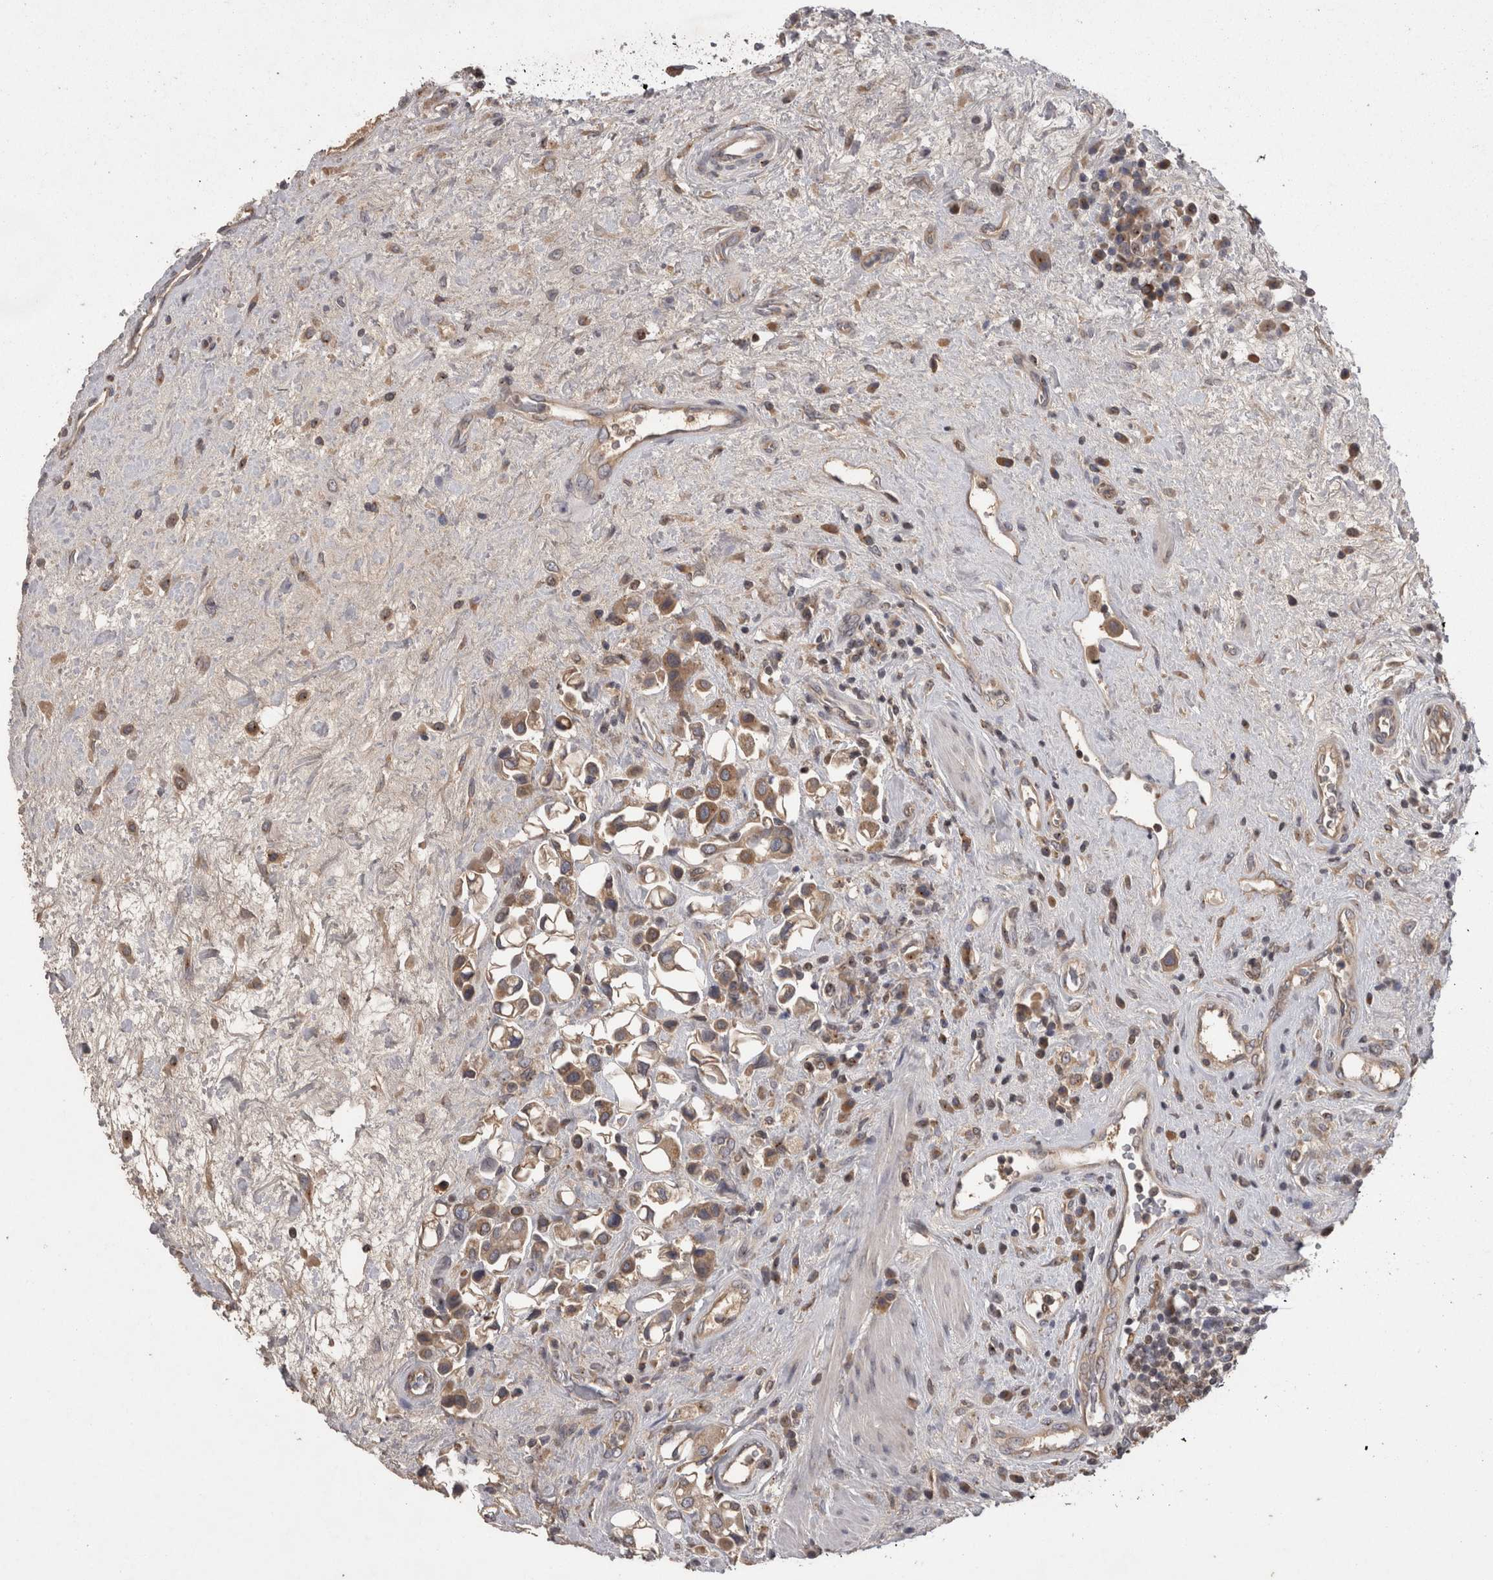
{"staining": {"intensity": "moderate", "quantity": ">75%", "location": "cytoplasmic/membranous"}, "tissue": "urothelial cancer", "cell_type": "Tumor cells", "image_type": "cancer", "snomed": [{"axis": "morphology", "description": "Urothelial carcinoma, High grade"}, {"axis": "topography", "description": "Urinary bladder"}], "caption": "Protein staining demonstrates moderate cytoplasmic/membranous expression in approximately >75% of tumor cells in urothelial carcinoma (high-grade).", "gene": "PCM1", "patient": {"sex": "male", "age": 50}}